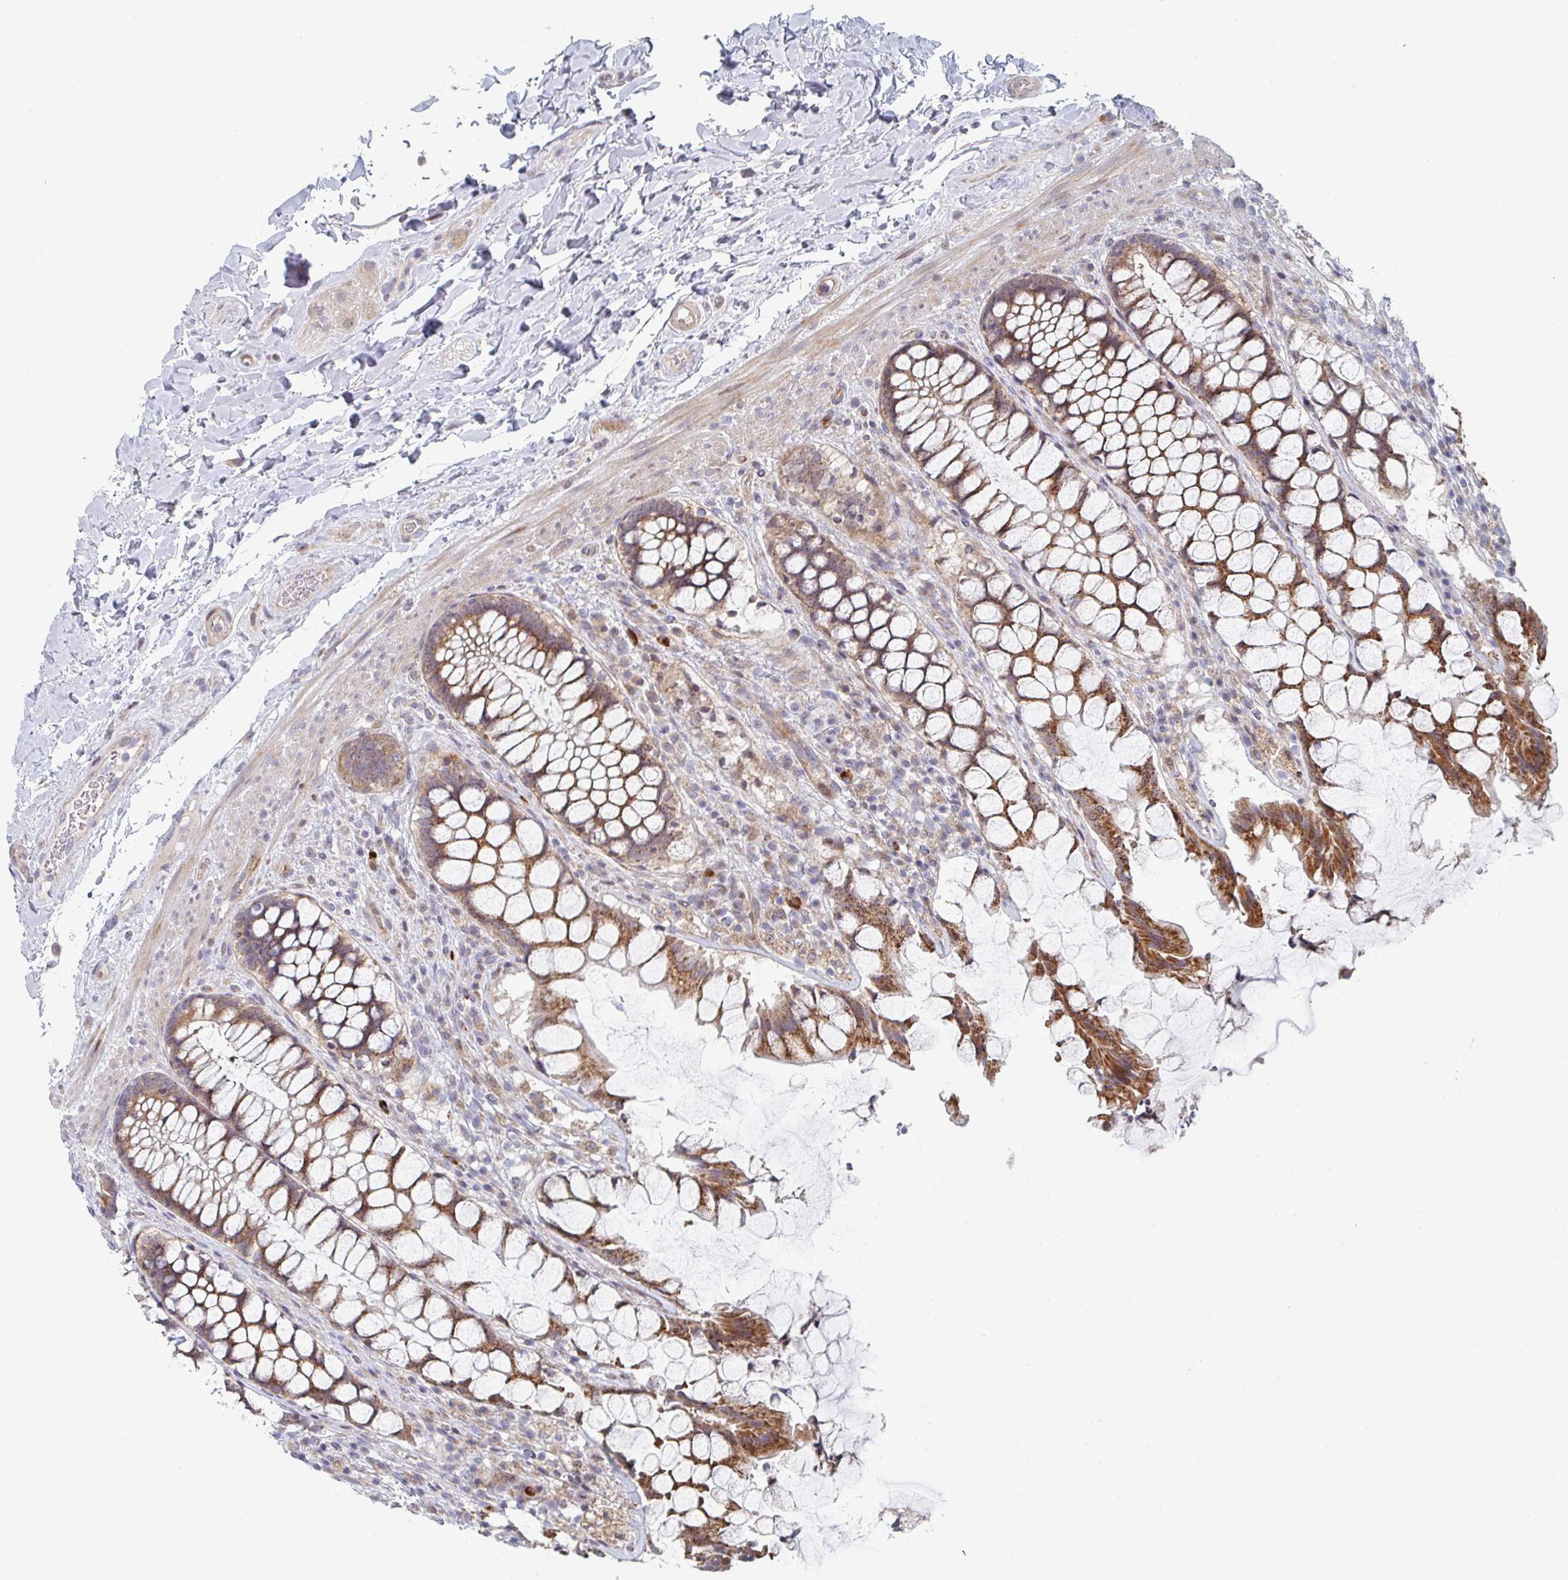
{"staining": {"intensity": "strong", "quantity": ">75%", "location": "cytoplasmic/membranous"}, "tissue": "rectum", "cell_type": "Glandular cells", "image_type": "normal", "snomed": [{"axis": "morphology", "description": "Normal tissue, NOS"}, {"axis": "topography", "description": "Rectum"}], "caption": "The immunohistochemical stain shows strong cytoplasmic/membranous staining in glandular cells of benign rectum.", "gene": "ZNF644", "patient": {"sex": "female", "age": 58}}